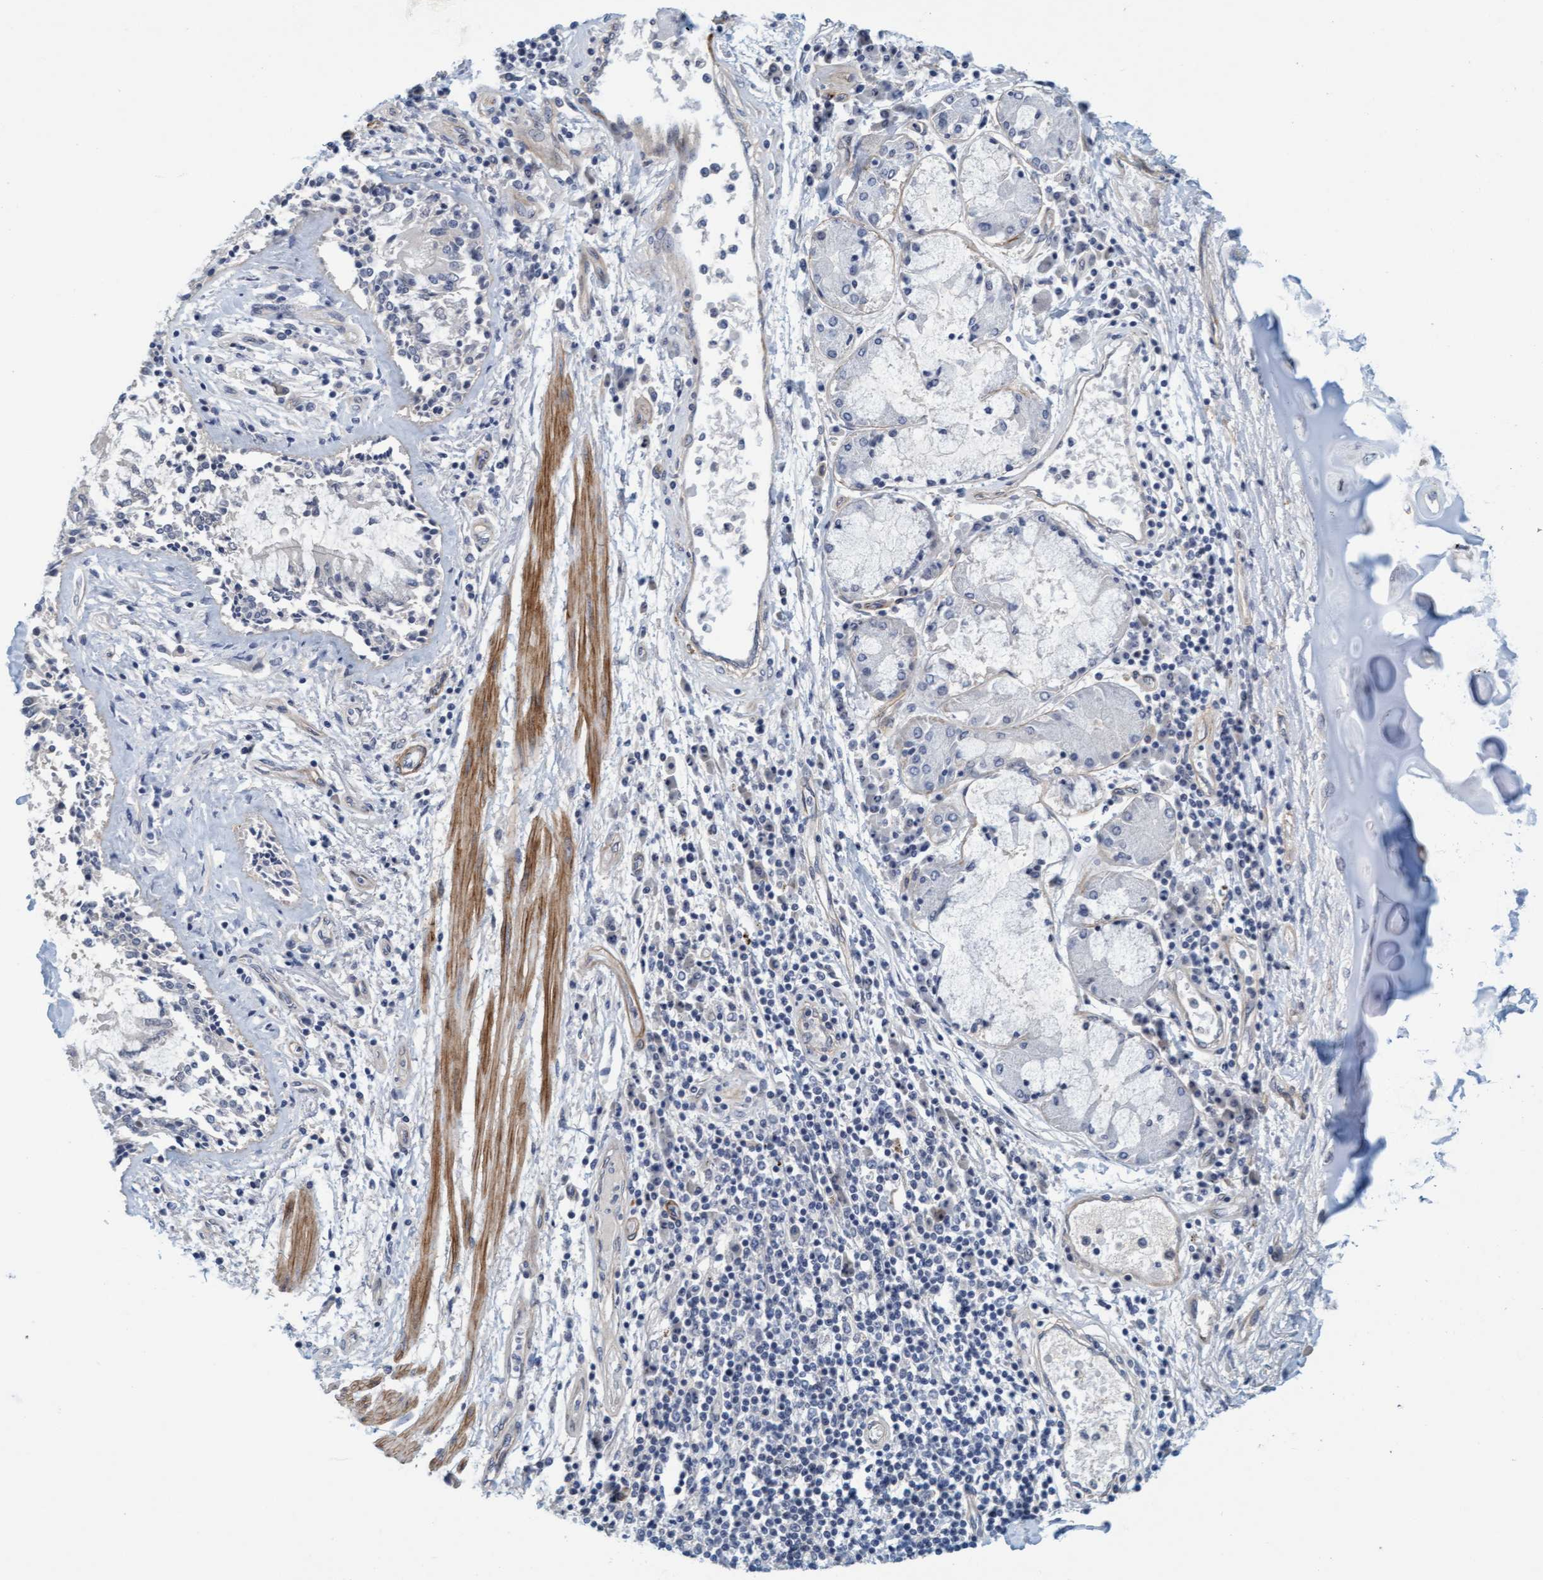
{"staining": {"intensity": "negative", "quantity": "none", "location": "none"}, "tissue": "lung cancer", "cell_type": "Tumor cells", "image_type": "cancer", "snomed": [{"axis": "morphology", "description": "Normal tissue, NOS"}, {"axis": "morphology", "description": "Squamous cell carcinoma, NOS"}, {"axis": "topography", "description": "Lymph node"}, {"axis": "topography", "description": "Cartilage tissue"}, {"axis": "topography", "description": "Bronchus"}, {"axis": "topography", "description": "Lung"}, {"axis": "topography", "description": "Peripheral nerve tissue"}], "caption": "Squamous cell carcinoma (lung) was stained to show a protein in brown. There is no significant expression in tumor cells.", "gene": "TSTD2", "patient": {"sex": "female", "age": 49}}